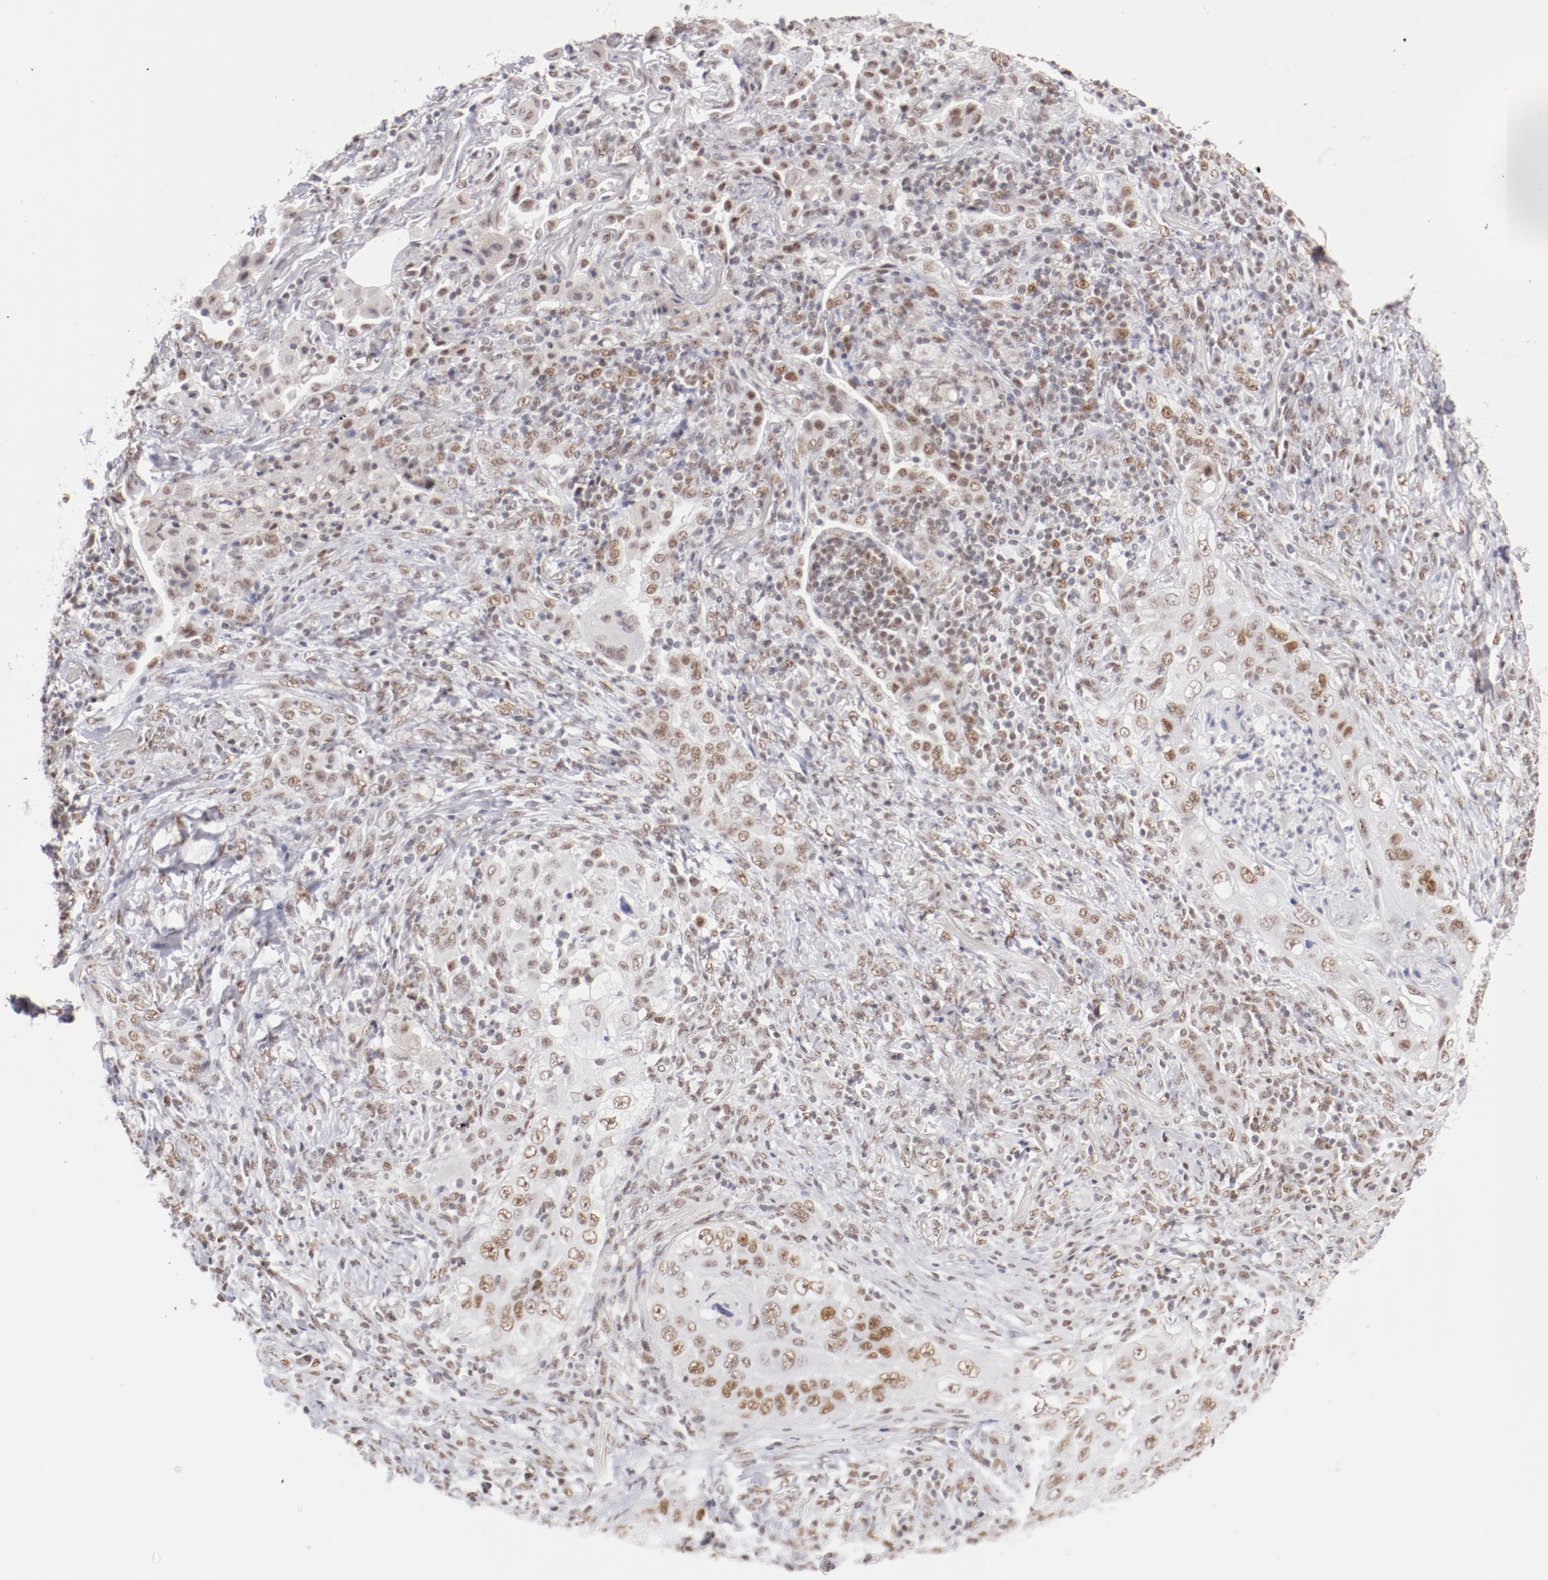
{"staining": {"intensity": "moderate", "quantity": ">75%", "location": "nuclear"}, "tissue": "lung cancer", "cell_type": "Tumor cells", "image_type": "cancer", "snomed": [{"axis": "morphology", "description": "Squamous cell carcinoma, NOS"}, {"axis": "topography", "description": "Lung"}], "caption": "Immunohistochemistry (IHC) (DAB) staining of lung squamous cell carcinoma reveals moderate nuclear protein positivity in approximately >75% of tumor cells.", "gene": "TFAP4", "patient": {"sex": "female", "age": 67}}